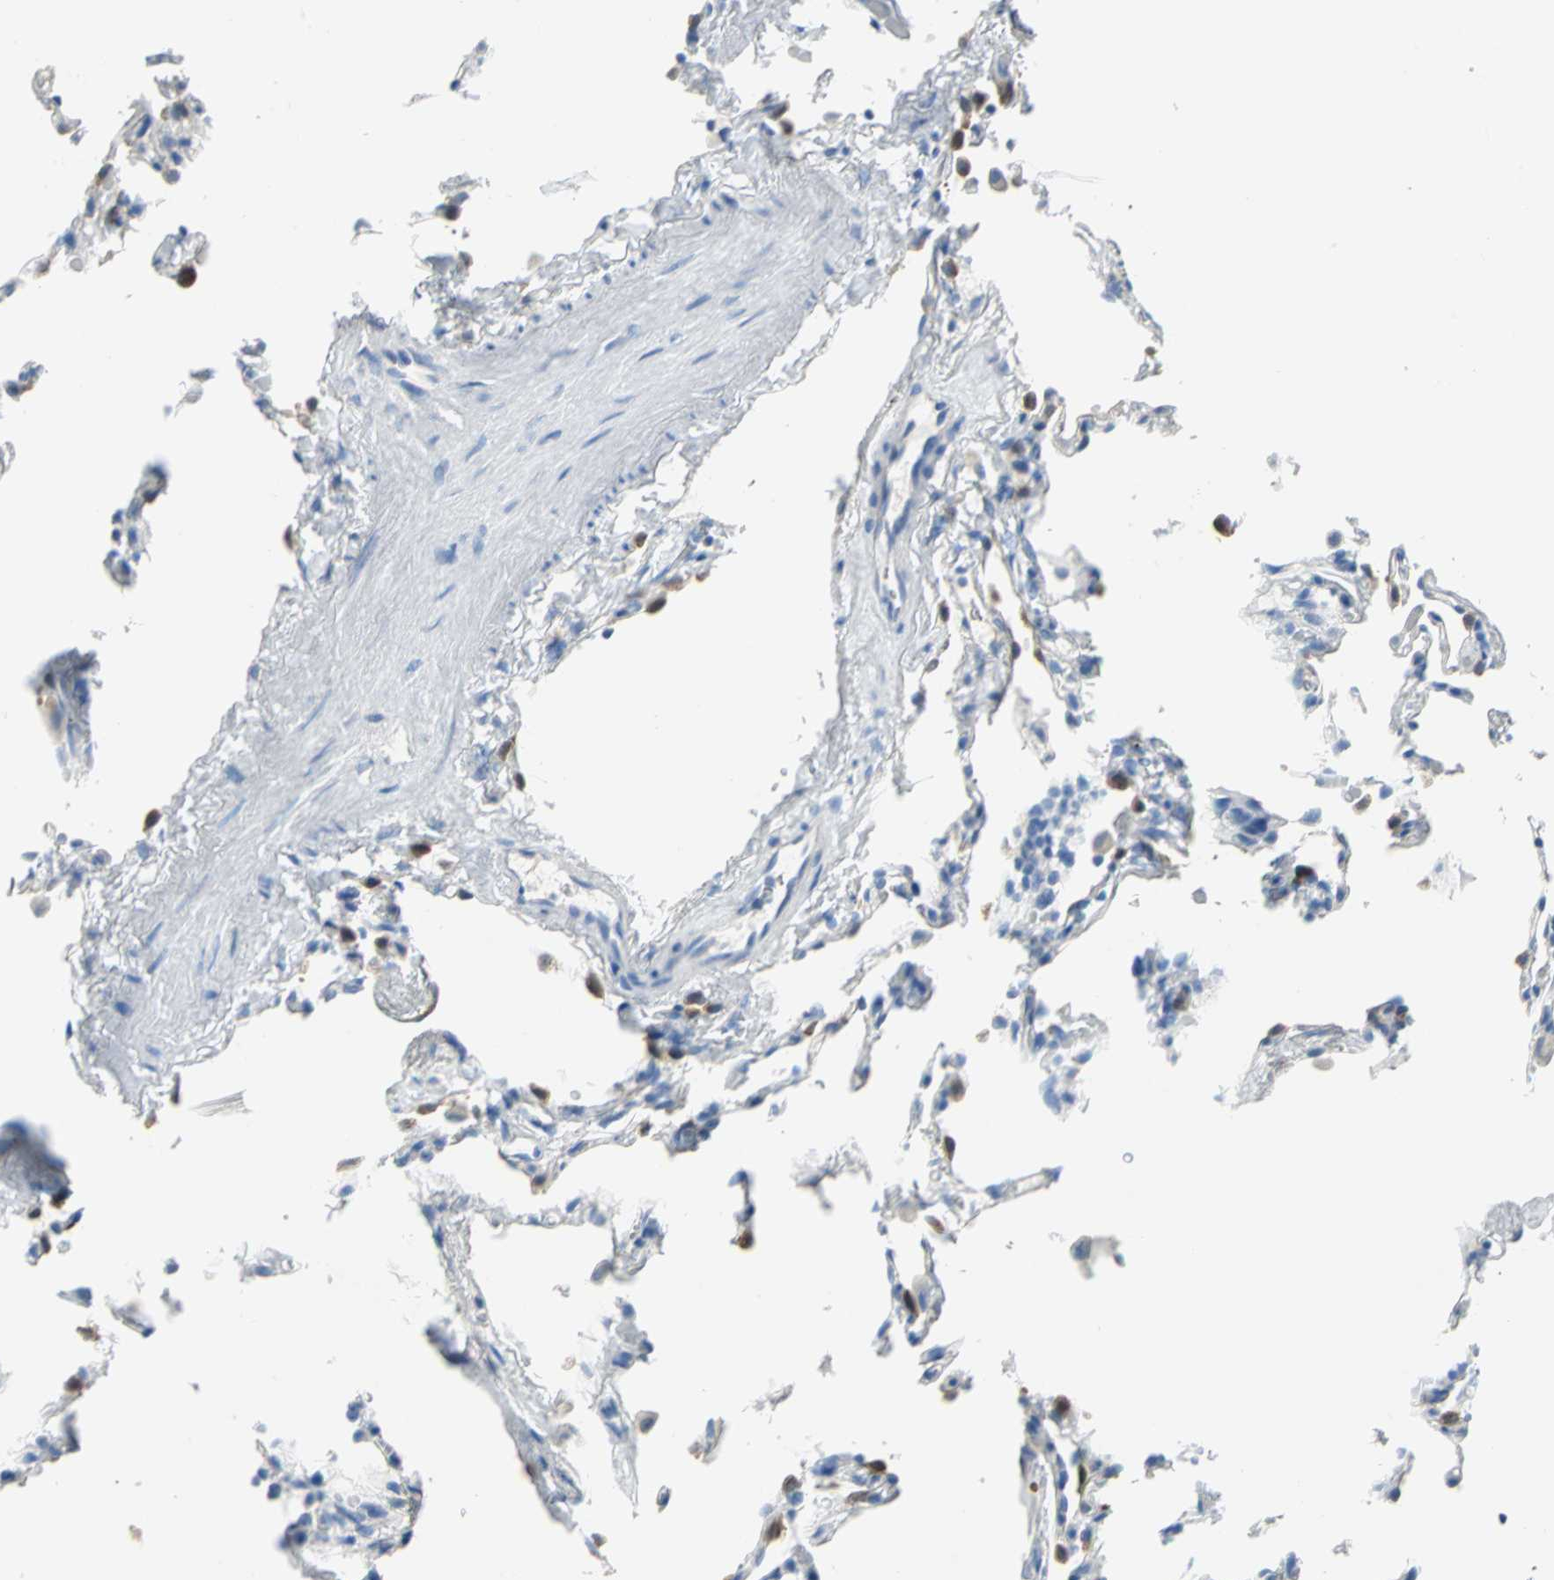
{"staining": {"intensity": "negative", "quantity": "none", "location": "none"}, "tissue": "lung", "cell_type": "Alveolar cells", "image_type": "normal", "snomed": [{"axis": "morphology", "description": "Normal tissue, NOS"}, {"axis": "topography", "description": "Lung"}], "caption": "This histopathology image is of benign lung stained with IHC to label a protein in brown with the nuclei are counter-stained blue. There is no positivity in alveolar cells. (DAB (3,3'-diaminobenzidine) IHC visualized using brightfield microscopy, high magnification).", "gene": "SFN", "patient": {"sex": "male", "age": 59}}